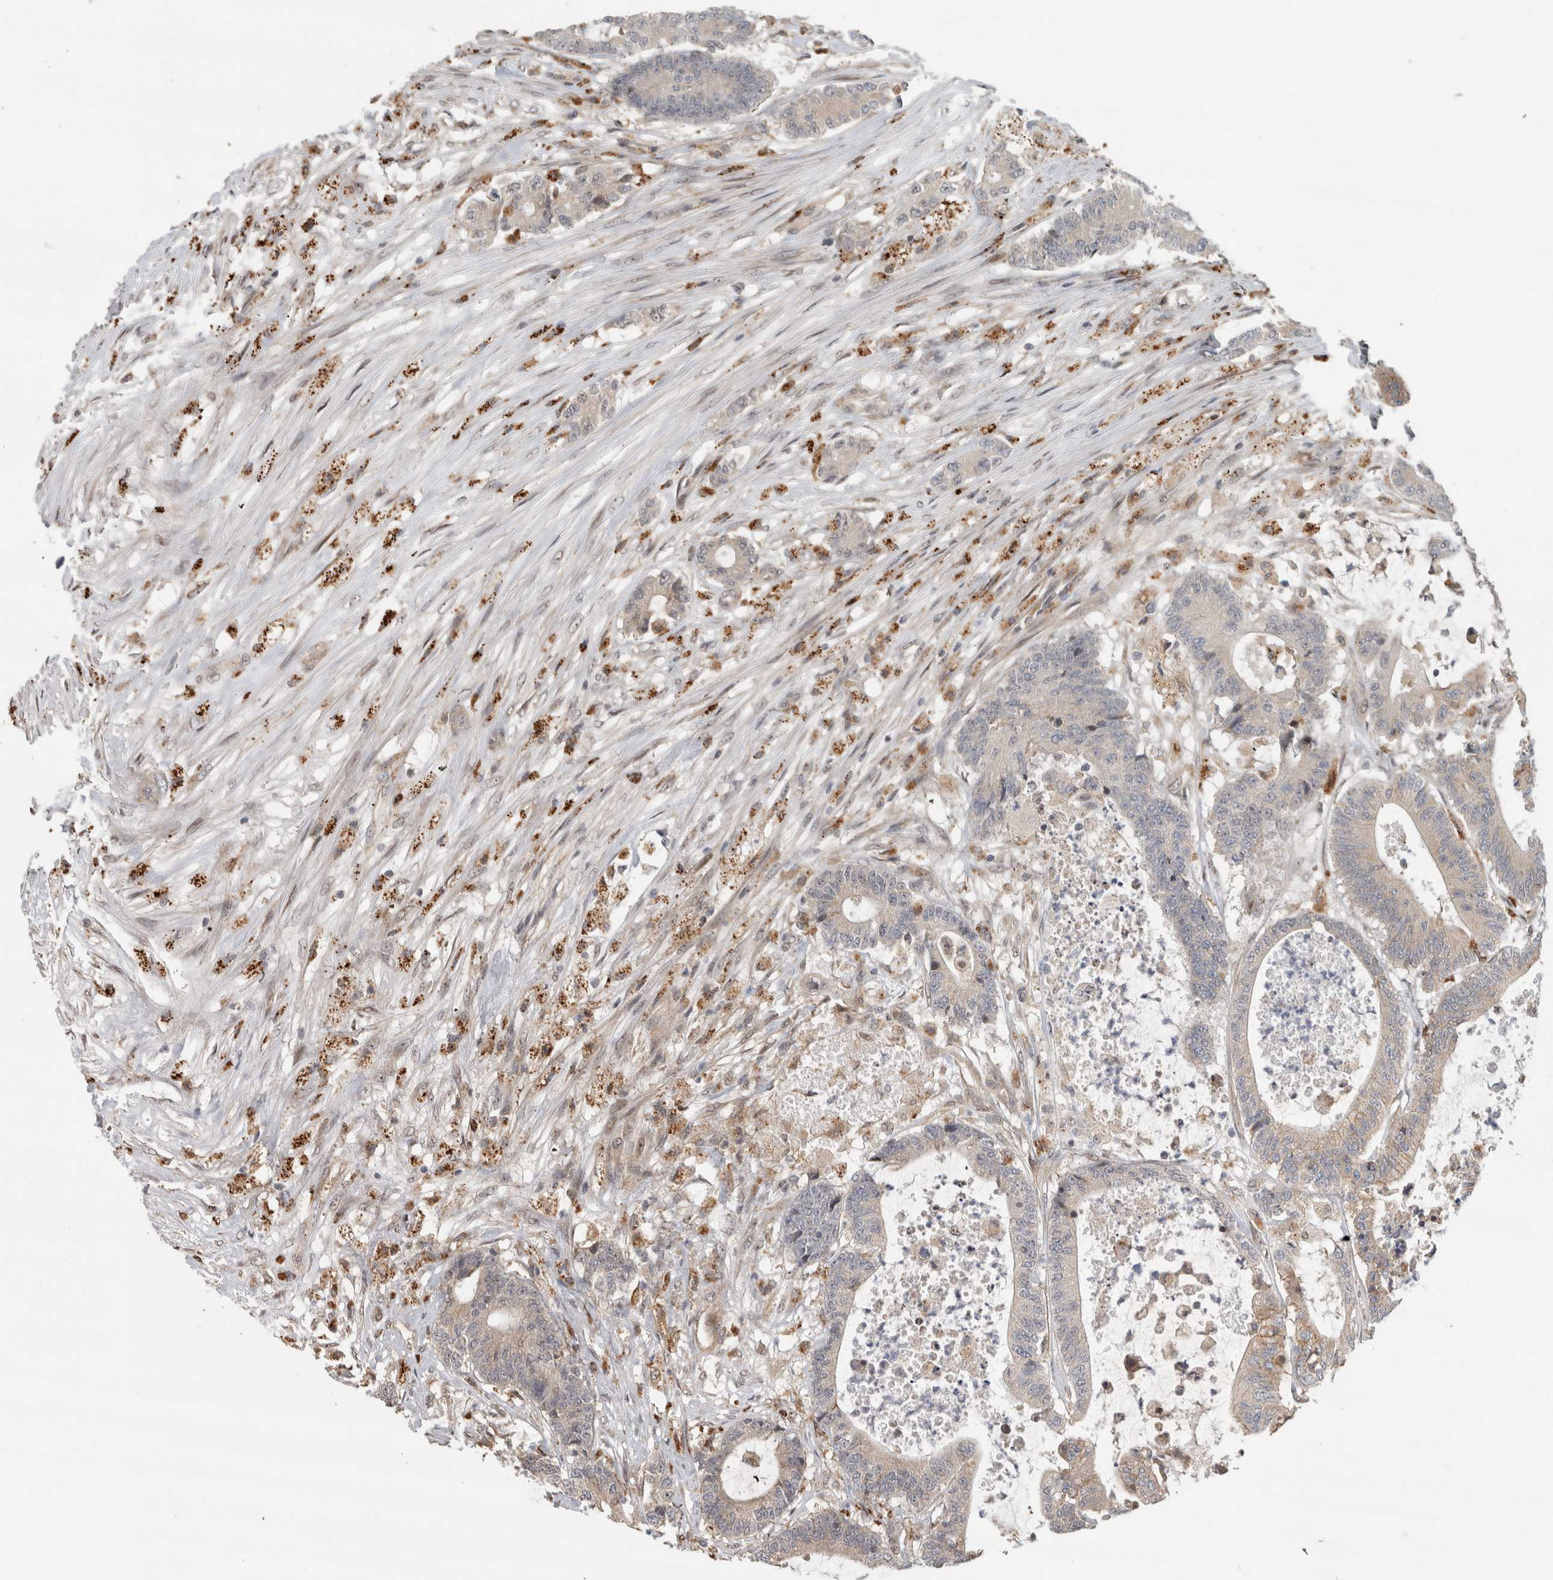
{"staining": {"intensity": "weak", "quantity": ">75%", "location": "cytoplasmic/membranous"}, "tissue": "colorectal cancer", "cell_type": "Tumor cells", "image_type": "cancer", "snomed": [{"axis": "morphology", "description": "Adenocarcinoma, NOS"}, {"axis": "topography", "description": "Colon"}], "caption": "Immunohistochemistry (DAB) staining of human adenocarcinoma (colorectal) shows weak cytoplasmic/membranous protein positivity in about >75% of tumor cells.", "gene": "NAB2", "patient": {"sex": "female", "age": 84}}